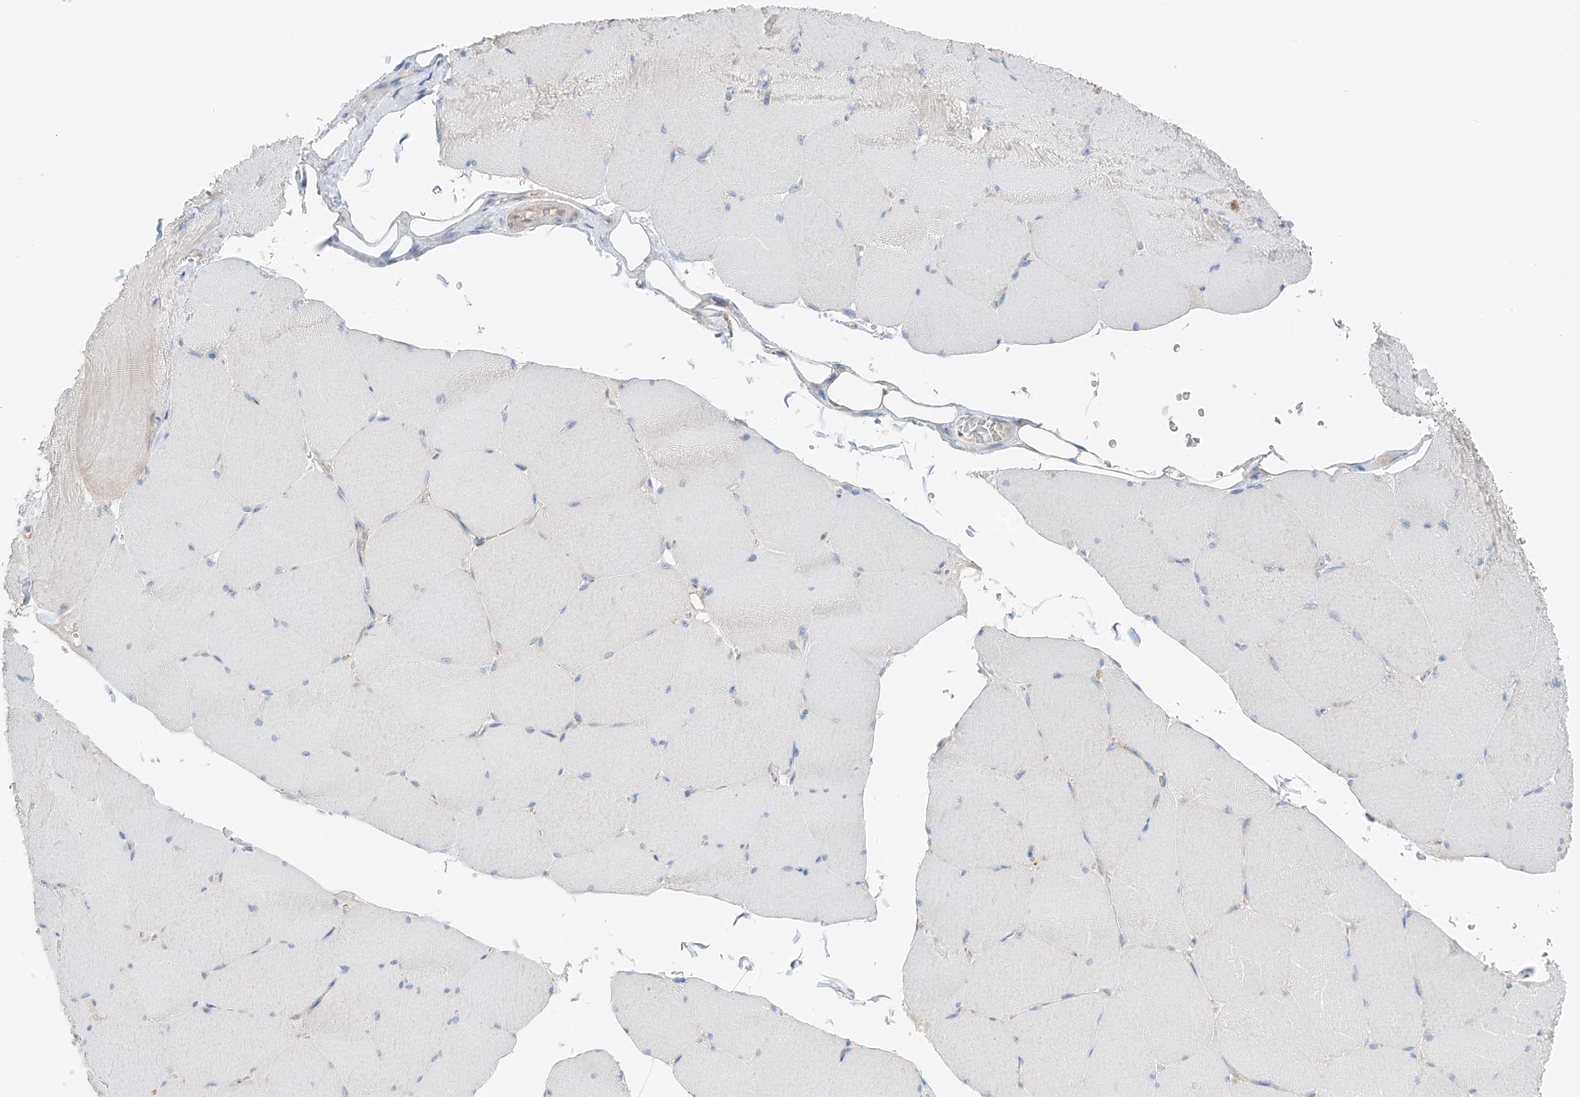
{"staining": {"intensity": "negative", "quantity": "none", "location": "none"}, "tissue": "skeletal muscle", "cell_type": "Myocytes", "image_type": "normal", "snomed": [{"axis": "morphology", "description": "Normal tissue, NOS"}, {"axis": "topography", "description": "Skeletal muscle"}, {"axis": "topography", "description": "Head-Neck"}], "caption": "Immunohistochemistry (IHC) histopathology image of unremarkable skeletal muscle stained for a protein (brown), which exhibits no positivity in myocytes.", "gene": "NALCN", "patient": {"sex": "male", "age": 66}}